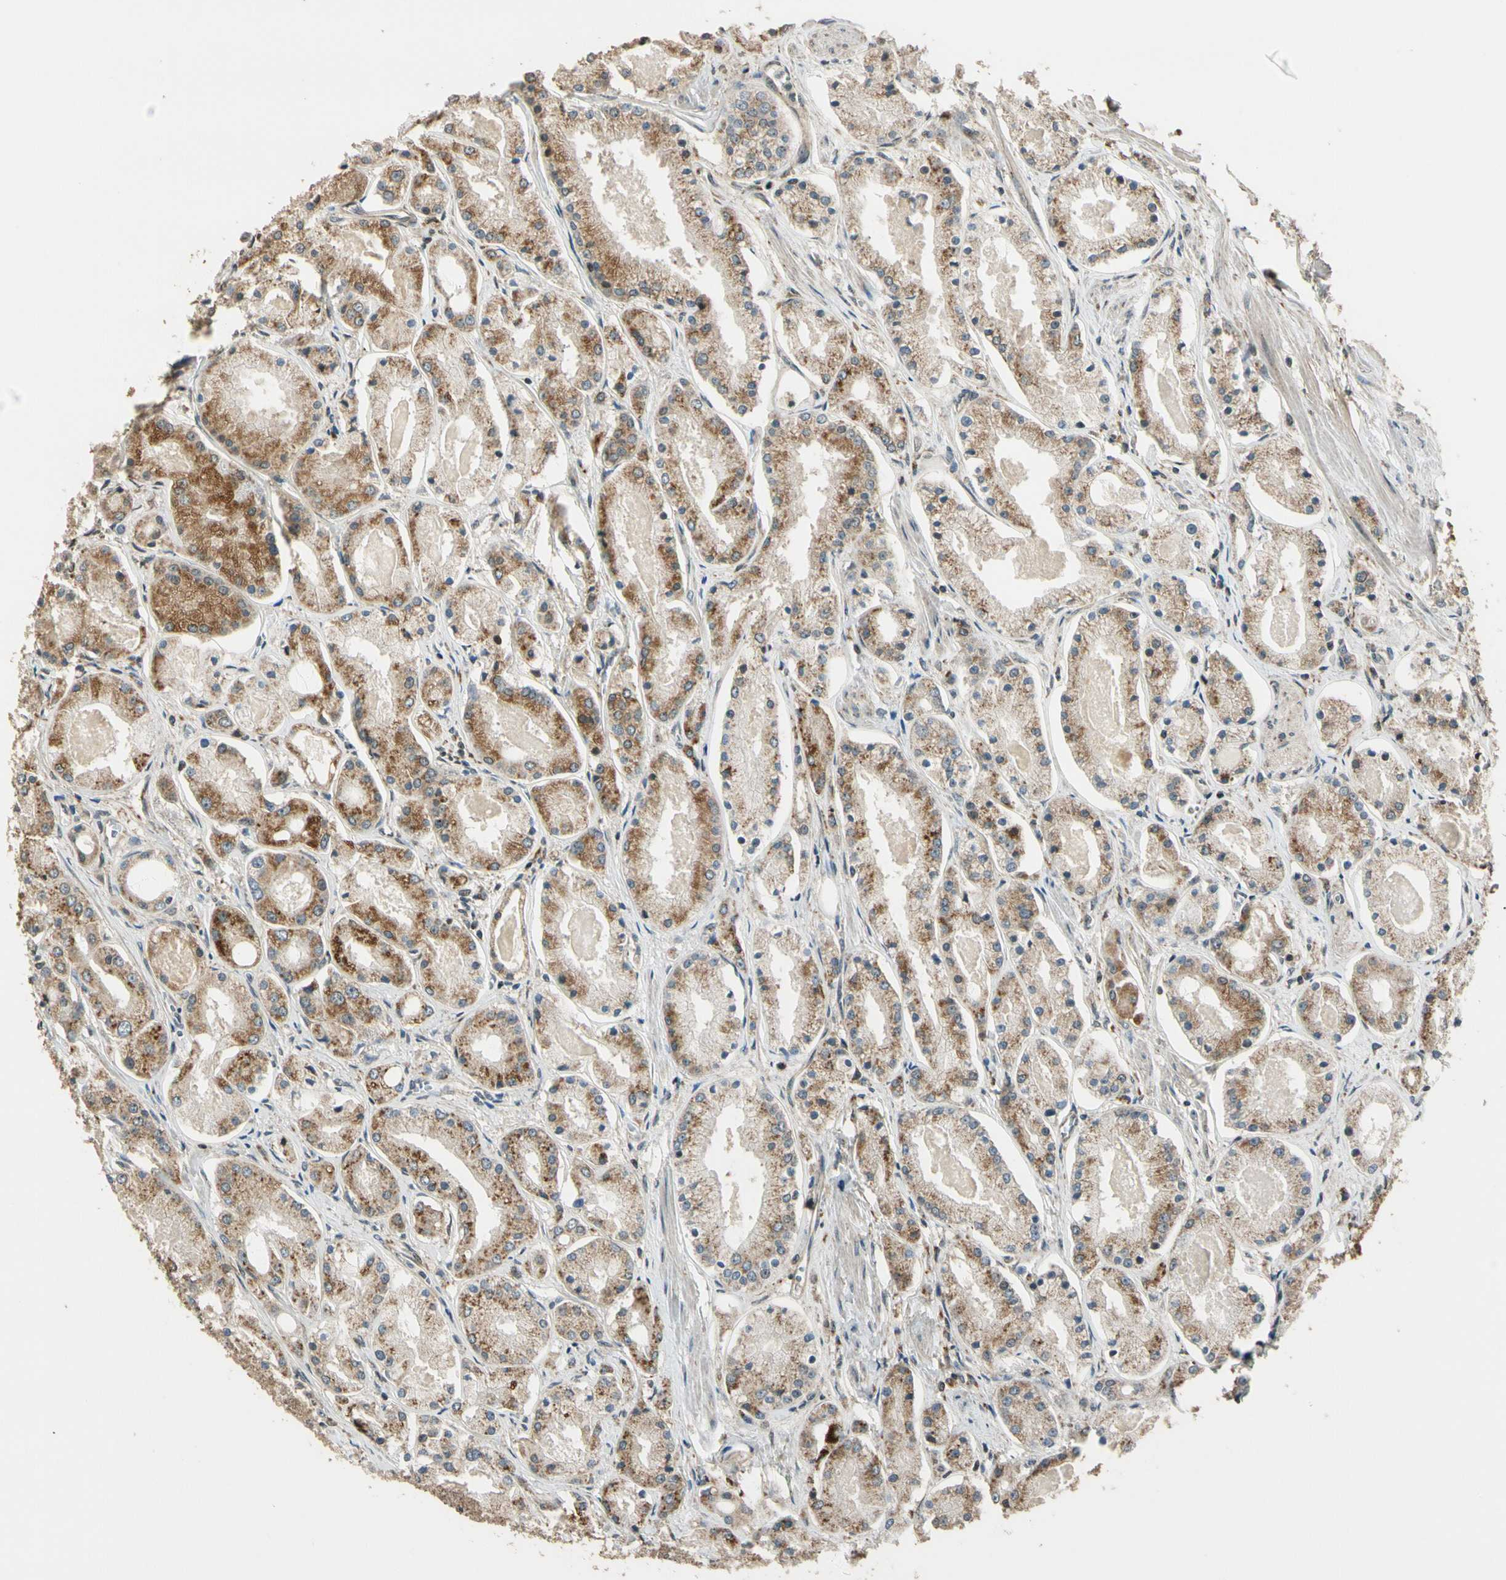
{"staining": {"intensity": "moderate", "quantity": ">75%", "location": "cytoplasmic/membranous"}, "tissue": "prostate cancer", "cell_type": "Tumor cells", "image_type": "cancer", "snomed": [{"axis": "morphology", "description": "Adenocarcinoma, High grade"}, {"axis": "topography", "description": "Prostate"}], "caption": "Prostate cancer (adenocarcinoma (high-grade)) stained with a brown dye displays moderate cytoplasmic/membranous positive staining in approximately >75% of tumor cells.", "gene": "LAMTOR1", "patient": {"sex": "male", "age": 66}}